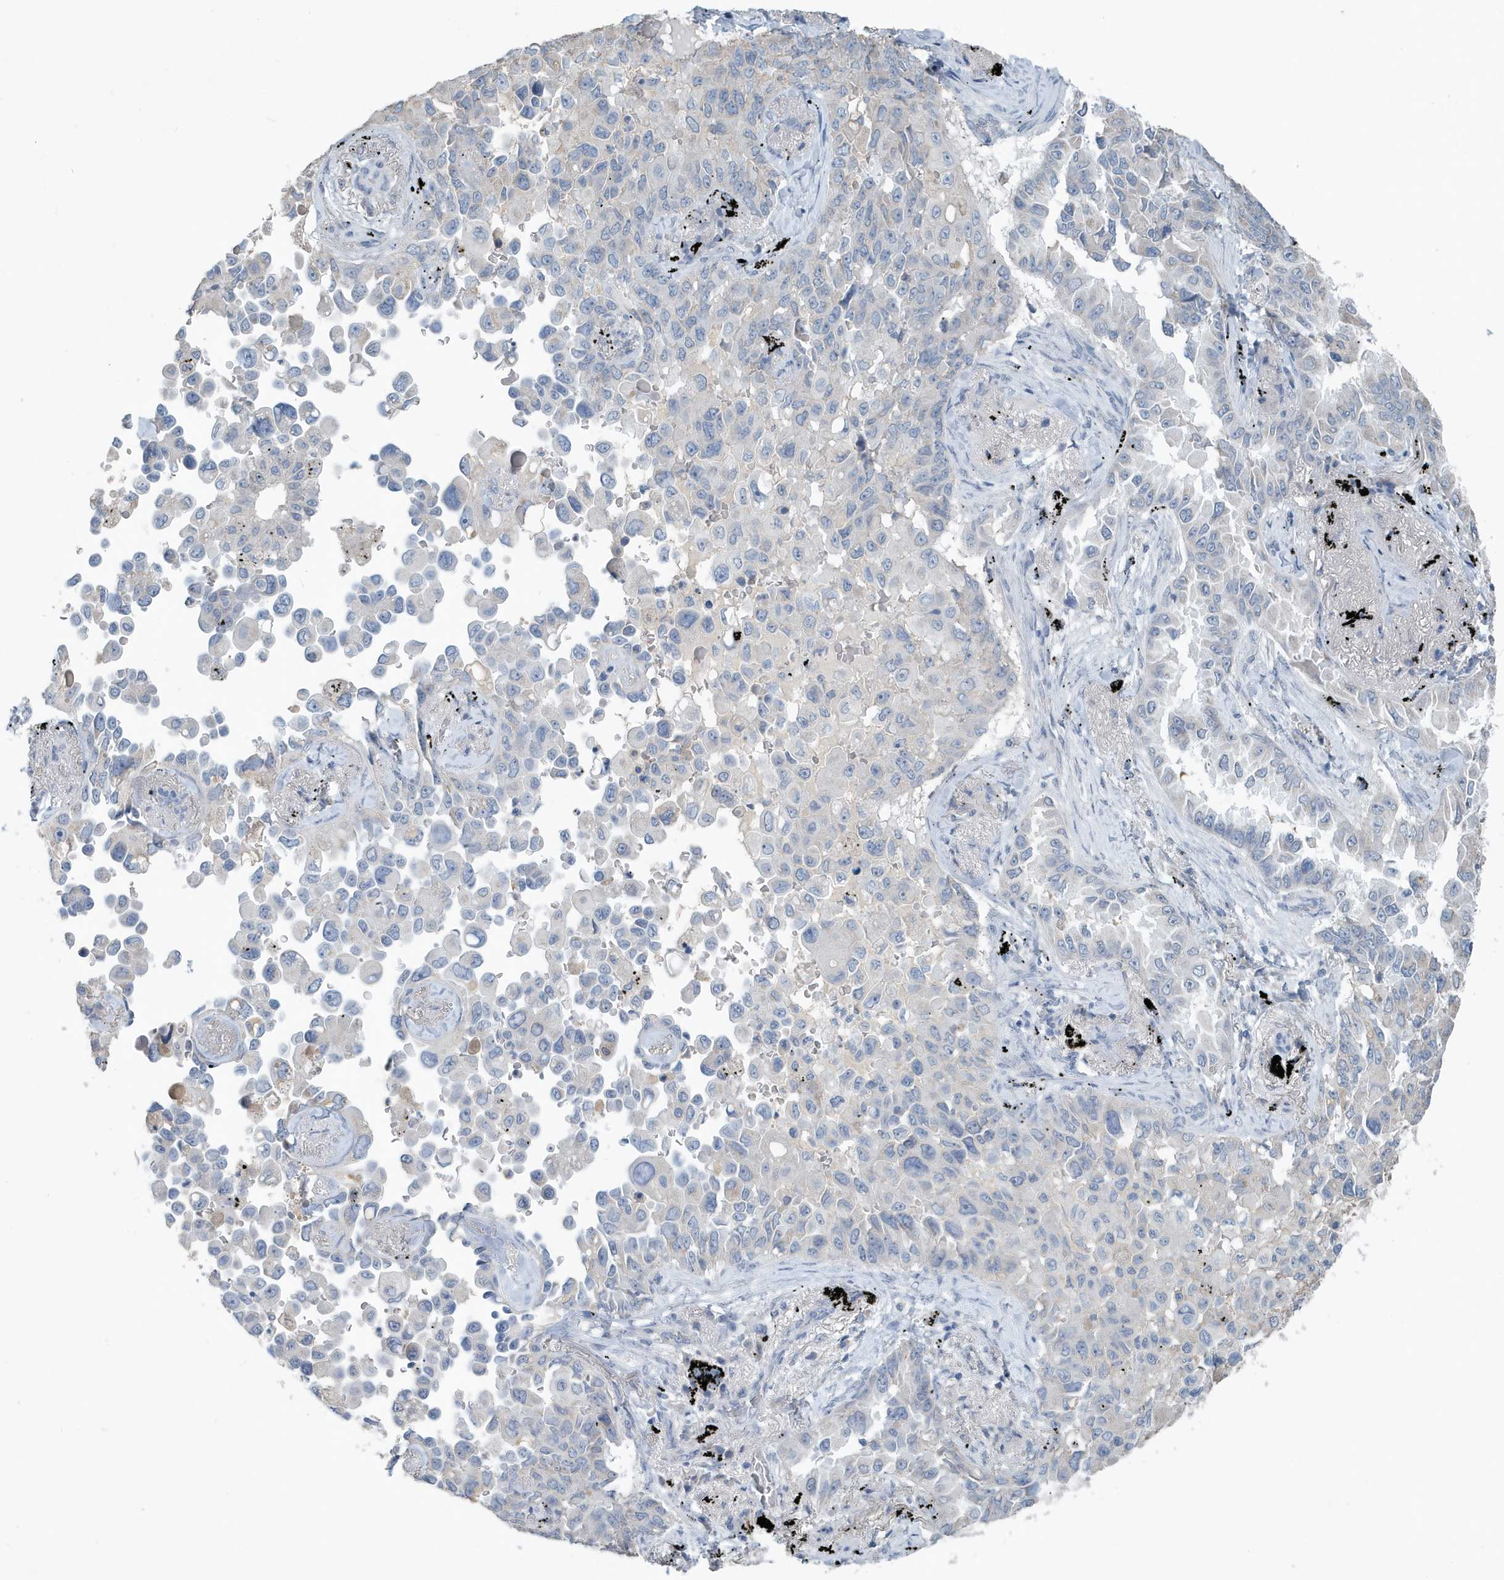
{"staining": {"intensity": "negative", "quantity": "none", "location": "none"}, "tissue": "lung cancer", "cell_type": "Tumor cells", "image_type": "cancer", "snomed": [{"axis": "morphology", "description": "Adenocarcinoma, NOS"}, {"axis": "topography", "description": "Lung"}], "caption": "Tumor cells are negative for protein expression in human lung cancer. Brightfield microscopy of immunohistochemistry stained with DAB (brown) and hematoxylin (blue), captured at high magnification.", "gene": "UGT2B4", "patient": {"sex": "female", "age": 67}}